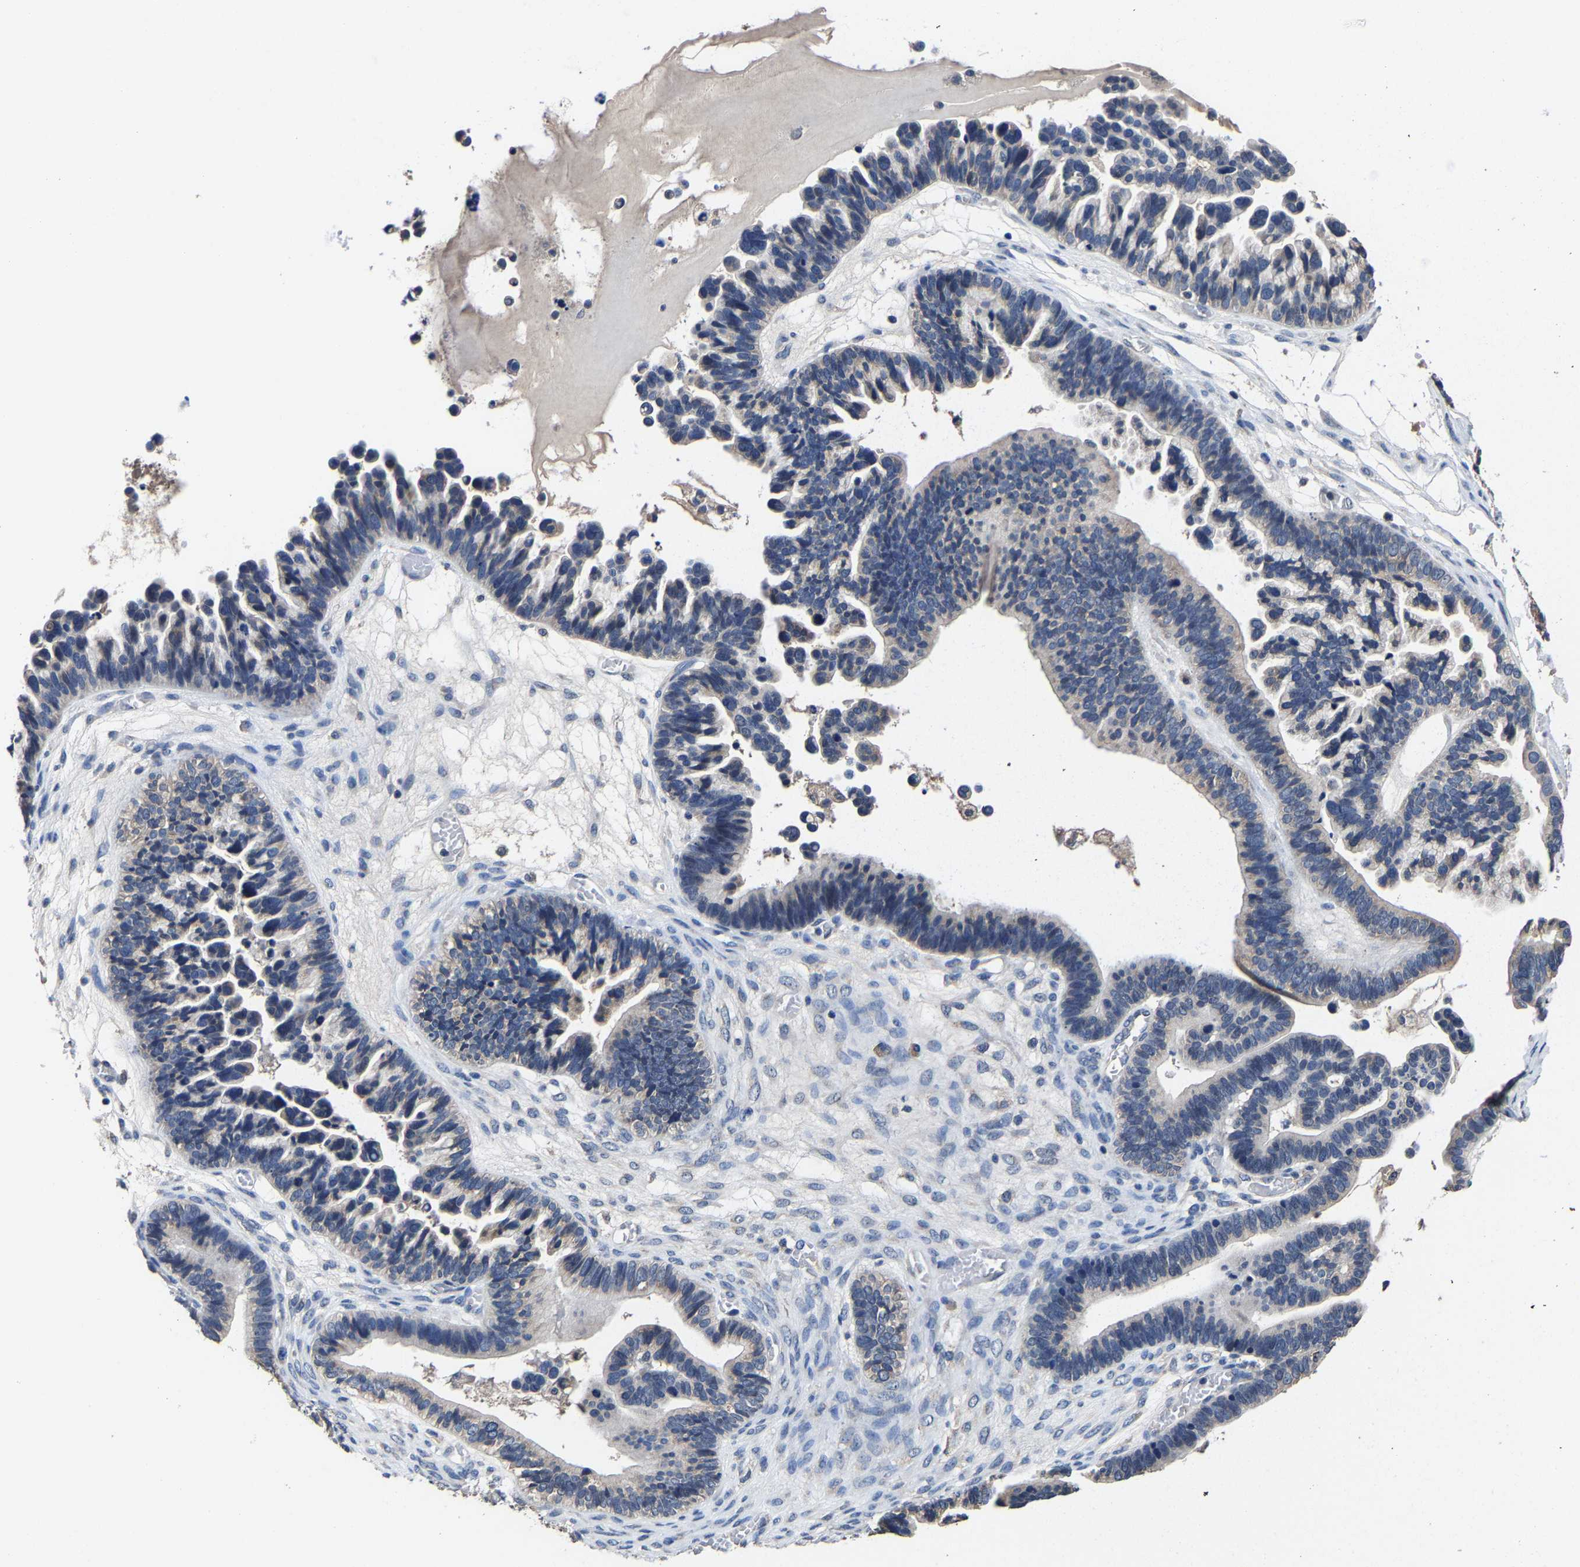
{"staining": {"intensity": "negative", "quantity": "none", "location": "none"}, "tissue": "ovarian cancer", "cell_type": "Tumor cells", "image_type": "cancer", "snomed": [{"axis": "morphology", "description": "Cystadenocarcinoma, serous, NOS"}, {"axis": "topography", "description": "Ovary"}], "caption": "A high-resolution histopathology image shows immunohistochemistry (IHC) staining of ovarian cancer (serous cystadenocarcinoma), which exhibits no significant positivity in tumor cells.", "gene": "EBAG9", "patient": {"sex": "female", "age": 56}}